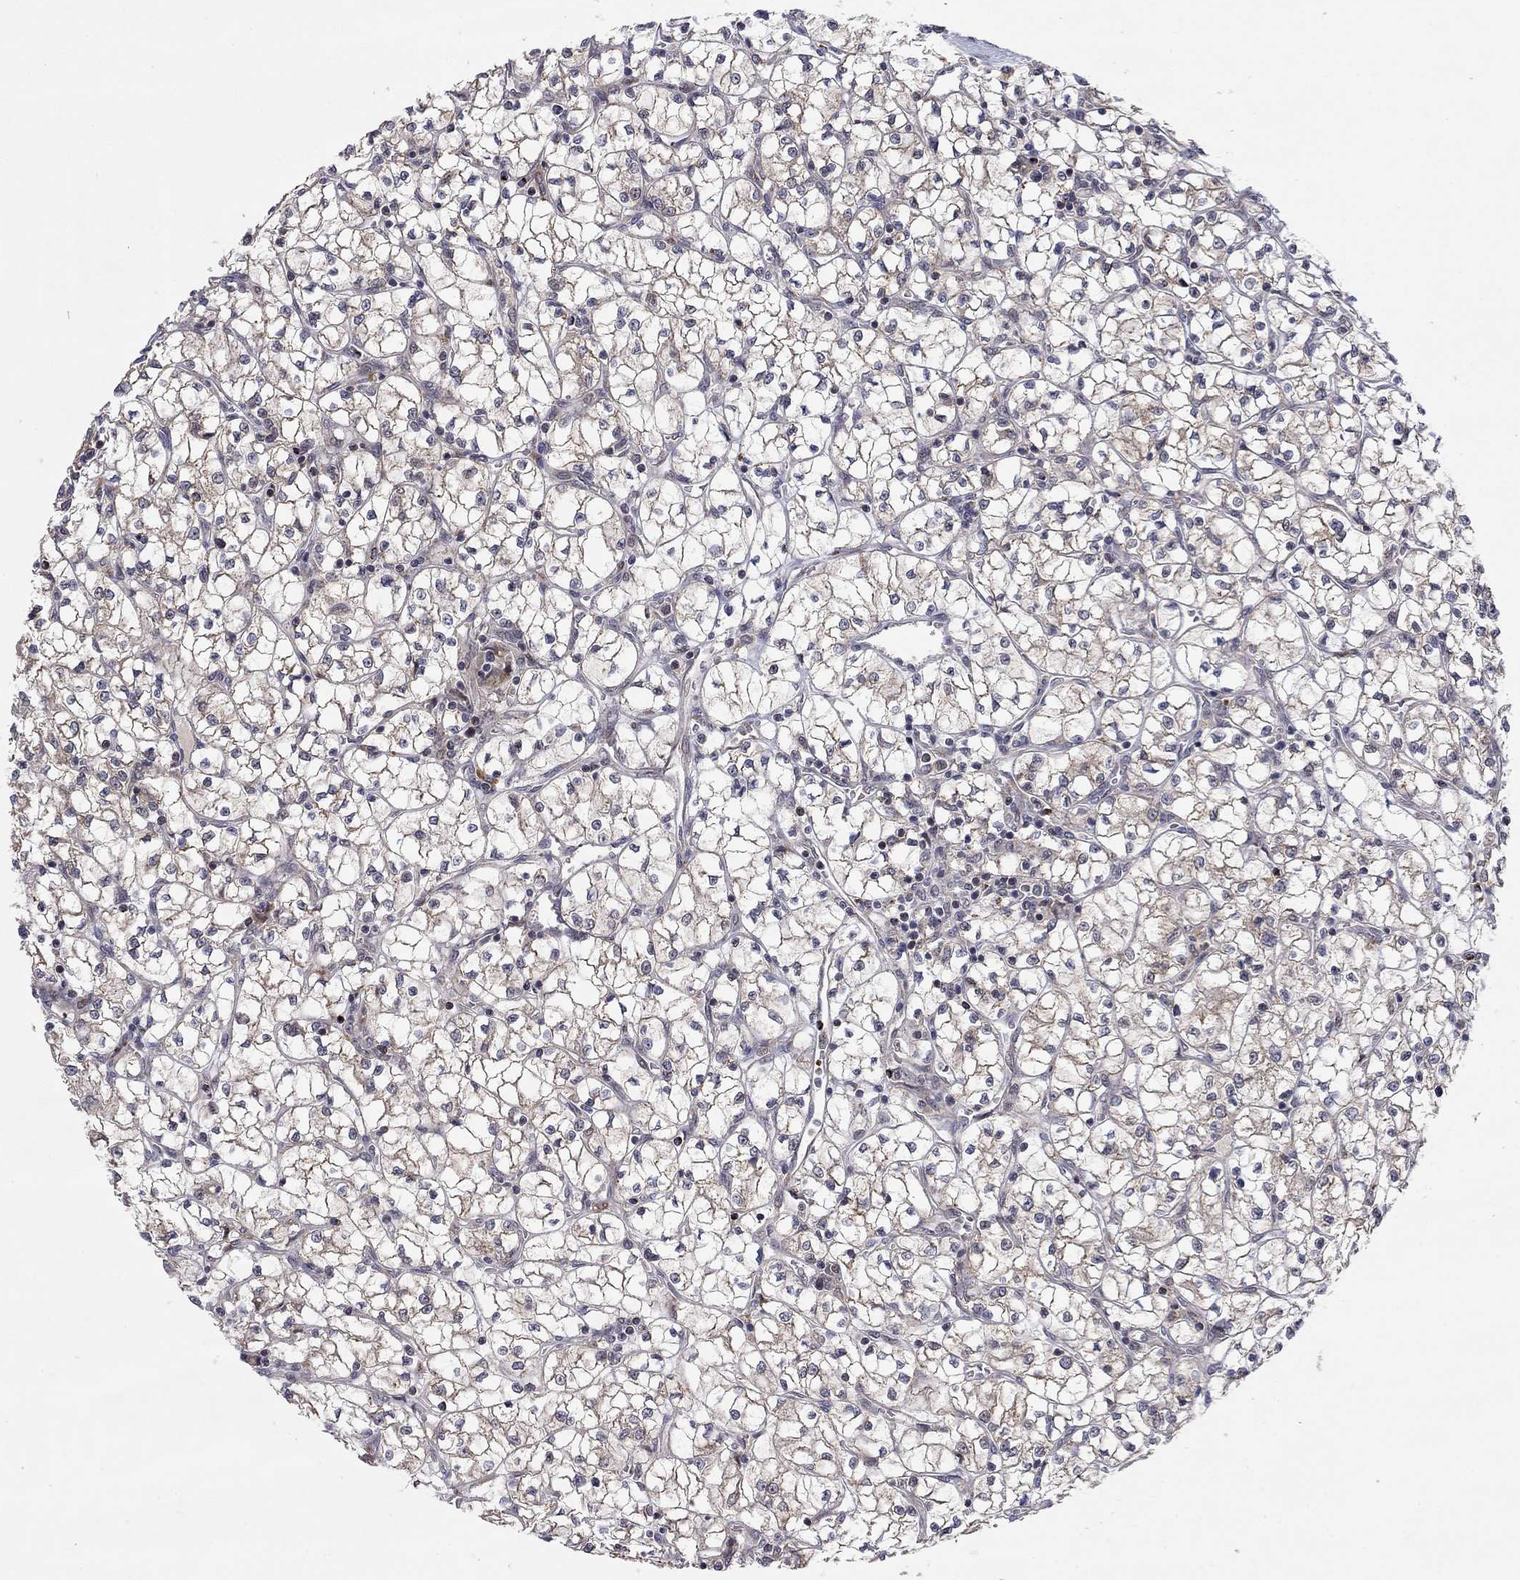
{"staining": {"intensity": "weak", "quantity": "25%-75%", "location": "cytoplasmic/membranous"}, "tissue": "renal cancer", "cell_type": "Tumor cells", "image_type": "cancer", "snomed": [{"axis": "morphology", "description": "Adenocarcinoma, NOS"}, {"axis": "topography", "description": "Kidney"}], "caption": "Protein expression analysis of human renal cancer (adenocarcinoma) reveals weak cytoplasmic/membranous positivity in about 25%-75% of tumor cells.", "gene": "IDS", "patient": {"sex": "female", "age": 64}}